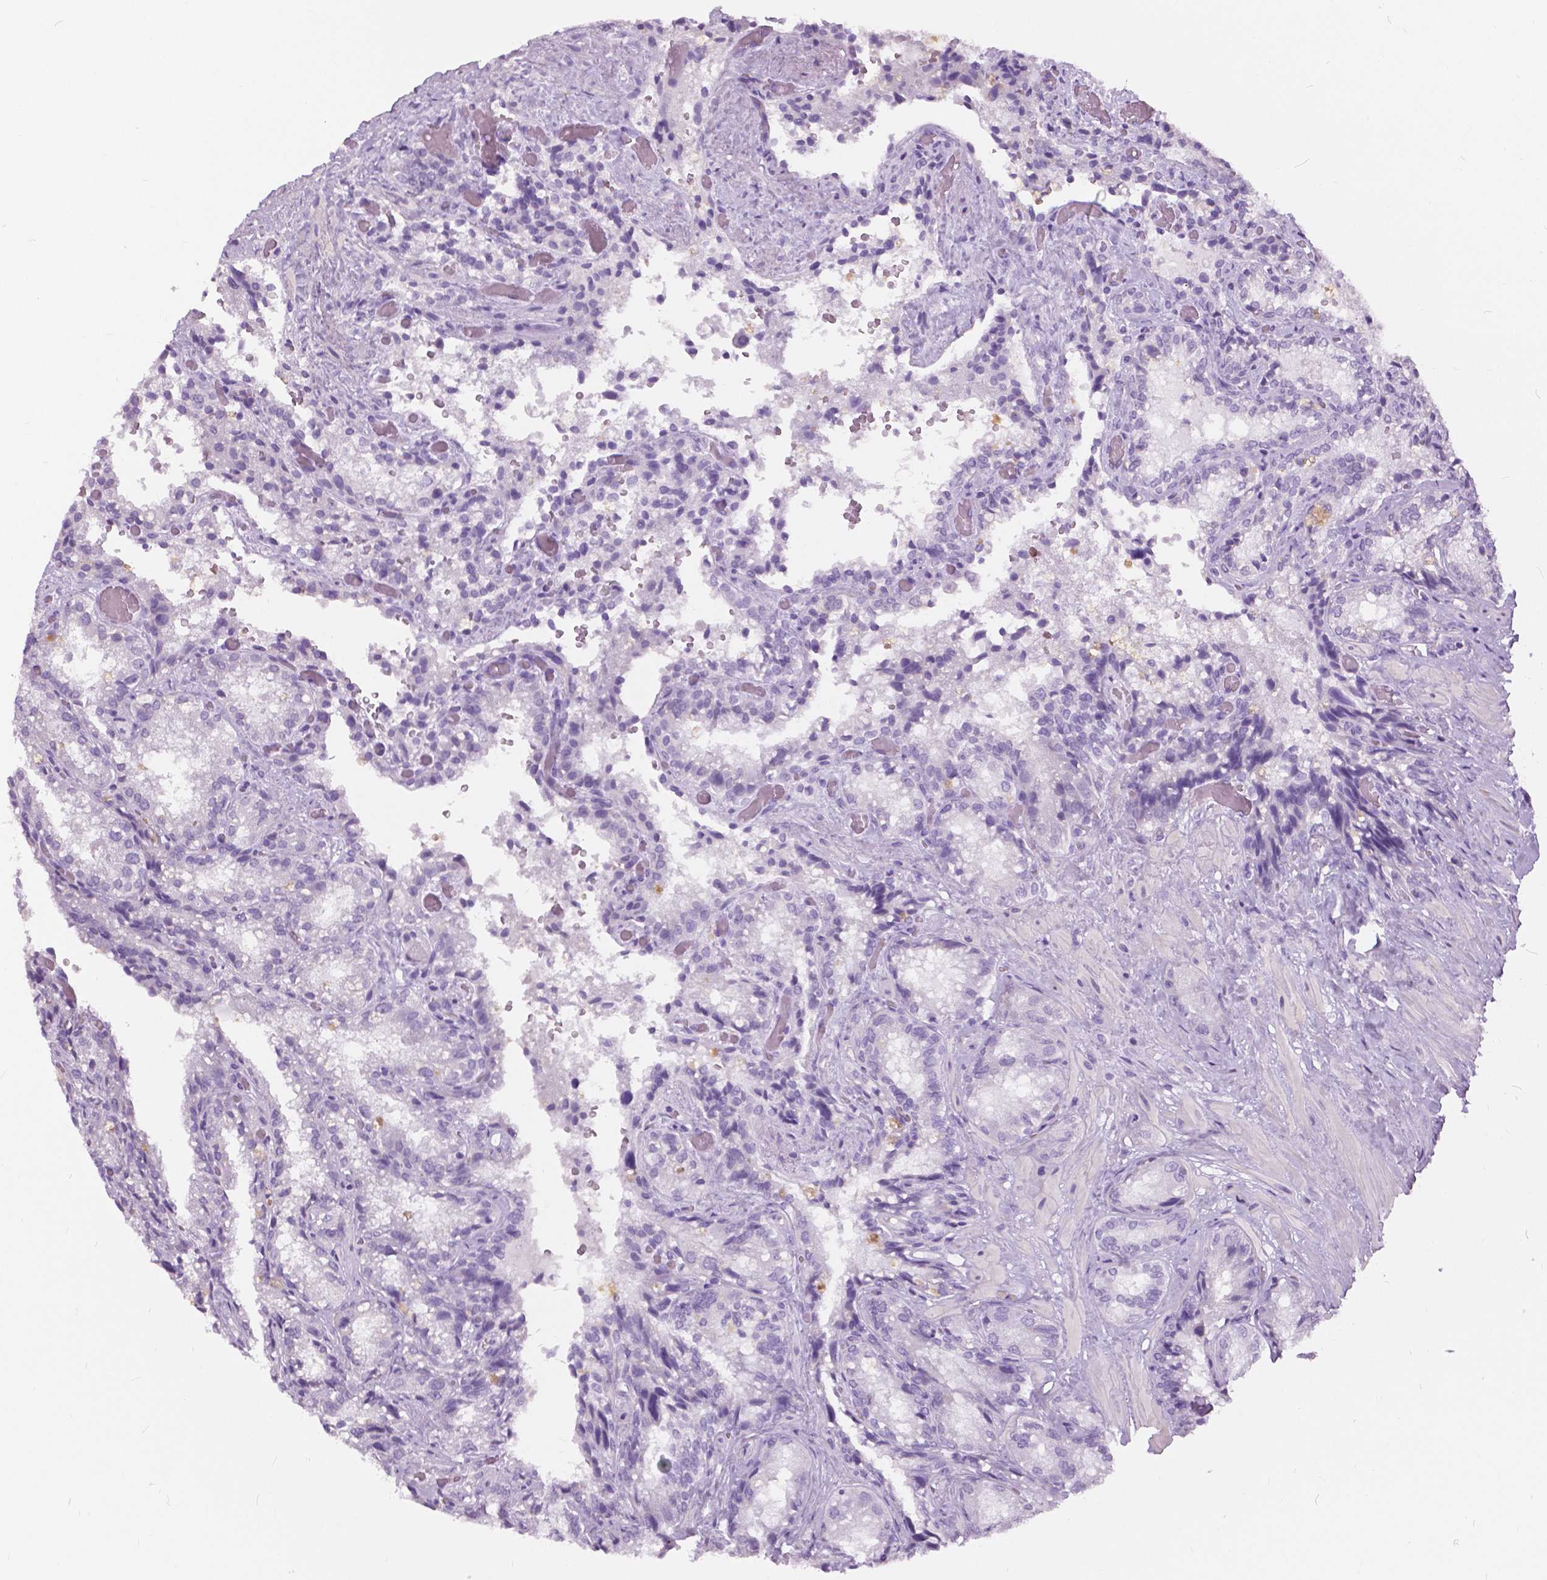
{"staining": {"intensity": "negative", "quantity": "none", "location": "none"}, "tissue": "seminal vesicle", "cell_type": "Glandular cells", "image_type": "normal", "snomed": [{"axis": "morphology", "description": "Normal tissue, NOS"}, {"axis": "topography", "description": "Seminal veicle"}], "caption": "Glandular cells show no significant expression in unremarkable seminal vesicle. (Immunohistochemistry (ihc), brightfield microscopy, high magnification).", "gene": "MYOM1", "patient": {"sex": "male", "age": 57}}